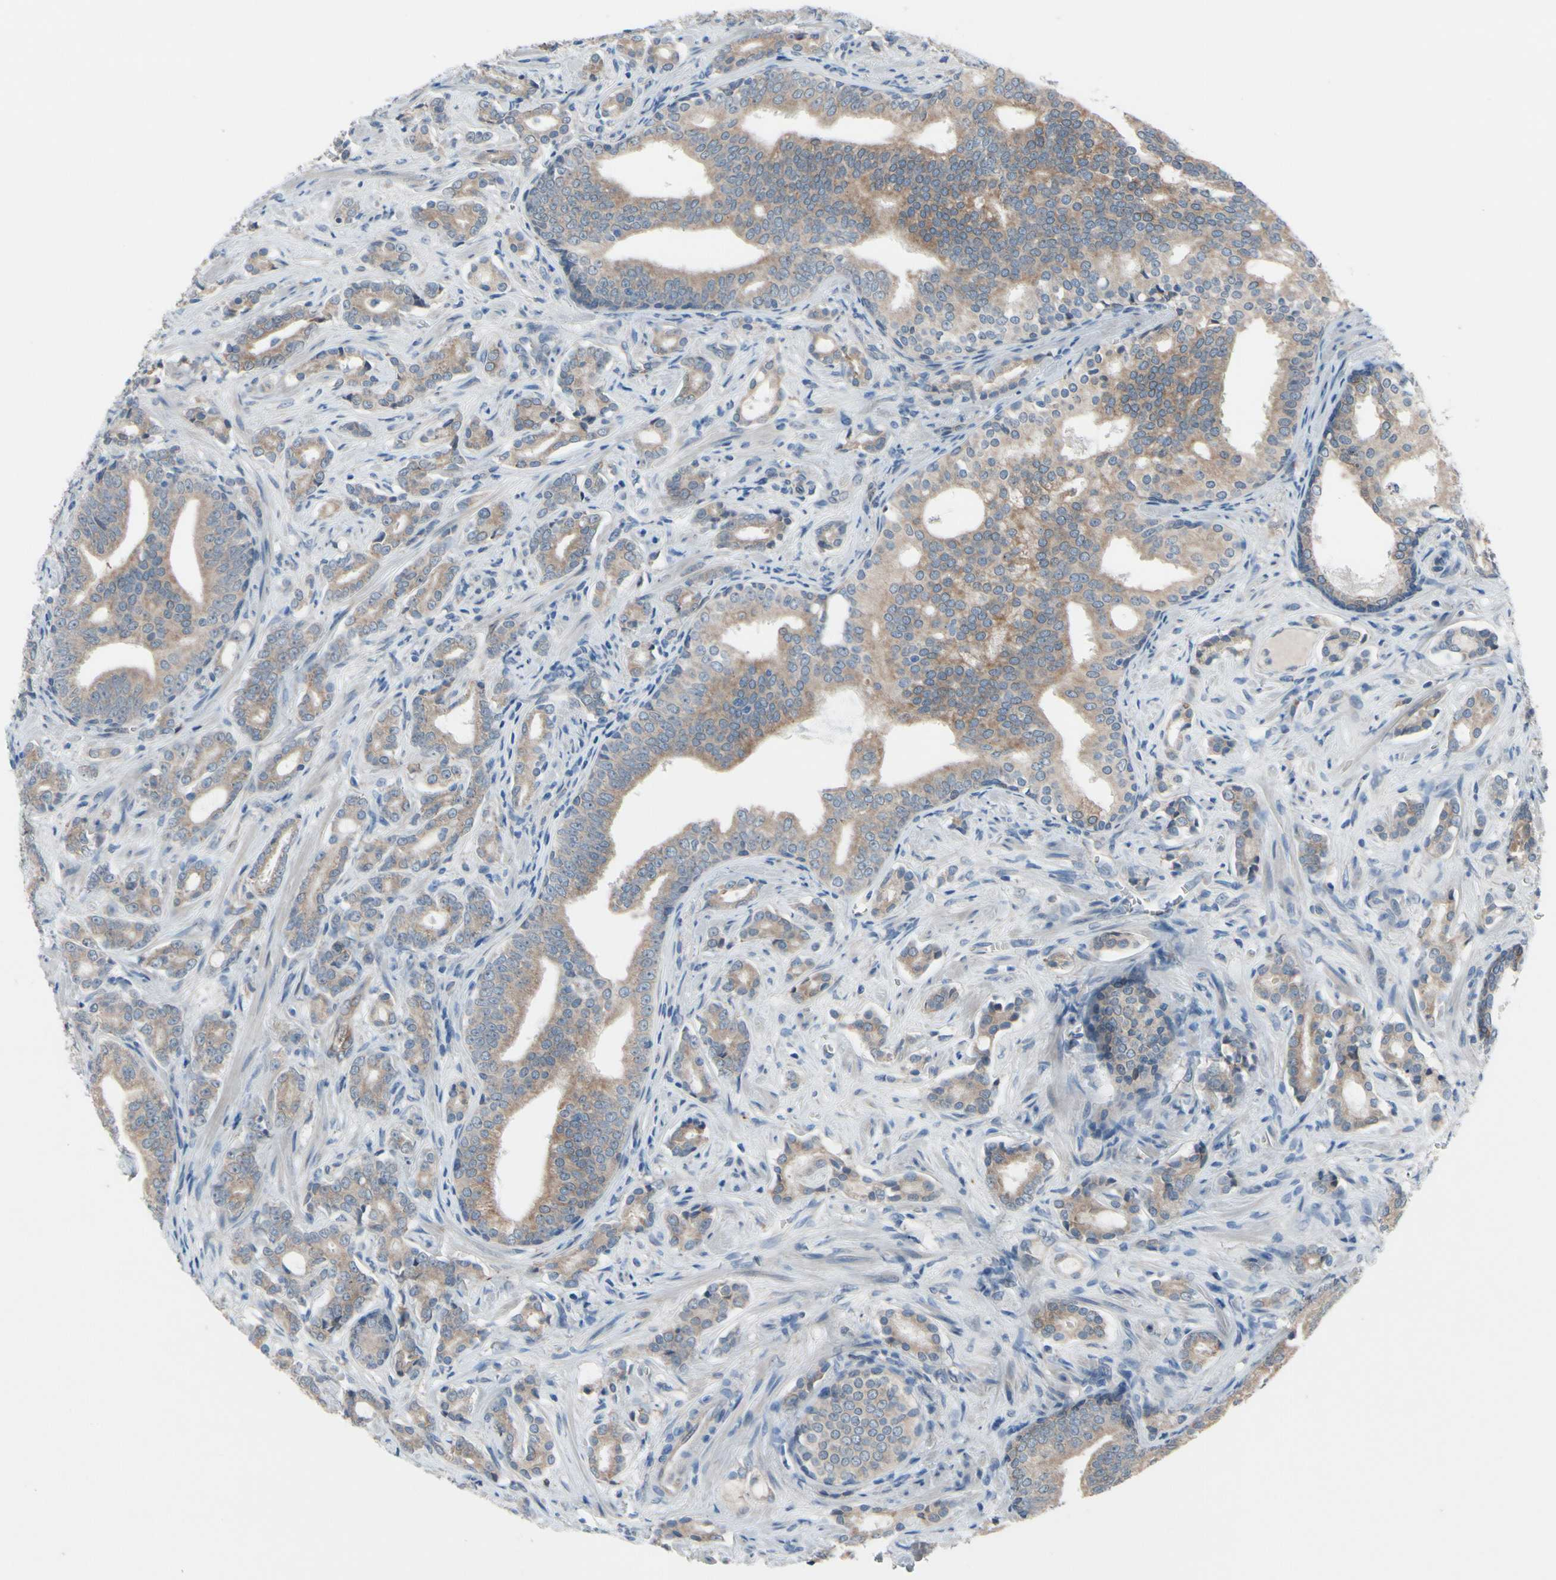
{"staining": {"intensity": "weak", "quantity": ">75%", "location": "cytoplasmic/membranous"}, "tissue": "prostate cancer", "cell_type": "Tumor cells", "image_type": "cancer", "snomed": [{"axis": "morphology", "description": "Adenocarcinoma, Low grade"}, {"axis": "topography", "description": "Prostate"}], "caption": "The photomicrograph shows staining of prostate cancer, revealing weak cytoplasmic/membranous protein positivity (brown color) within tumor cells.", "gene": "PRXL2A", "patient": {"sex": "male", "age": 58}}